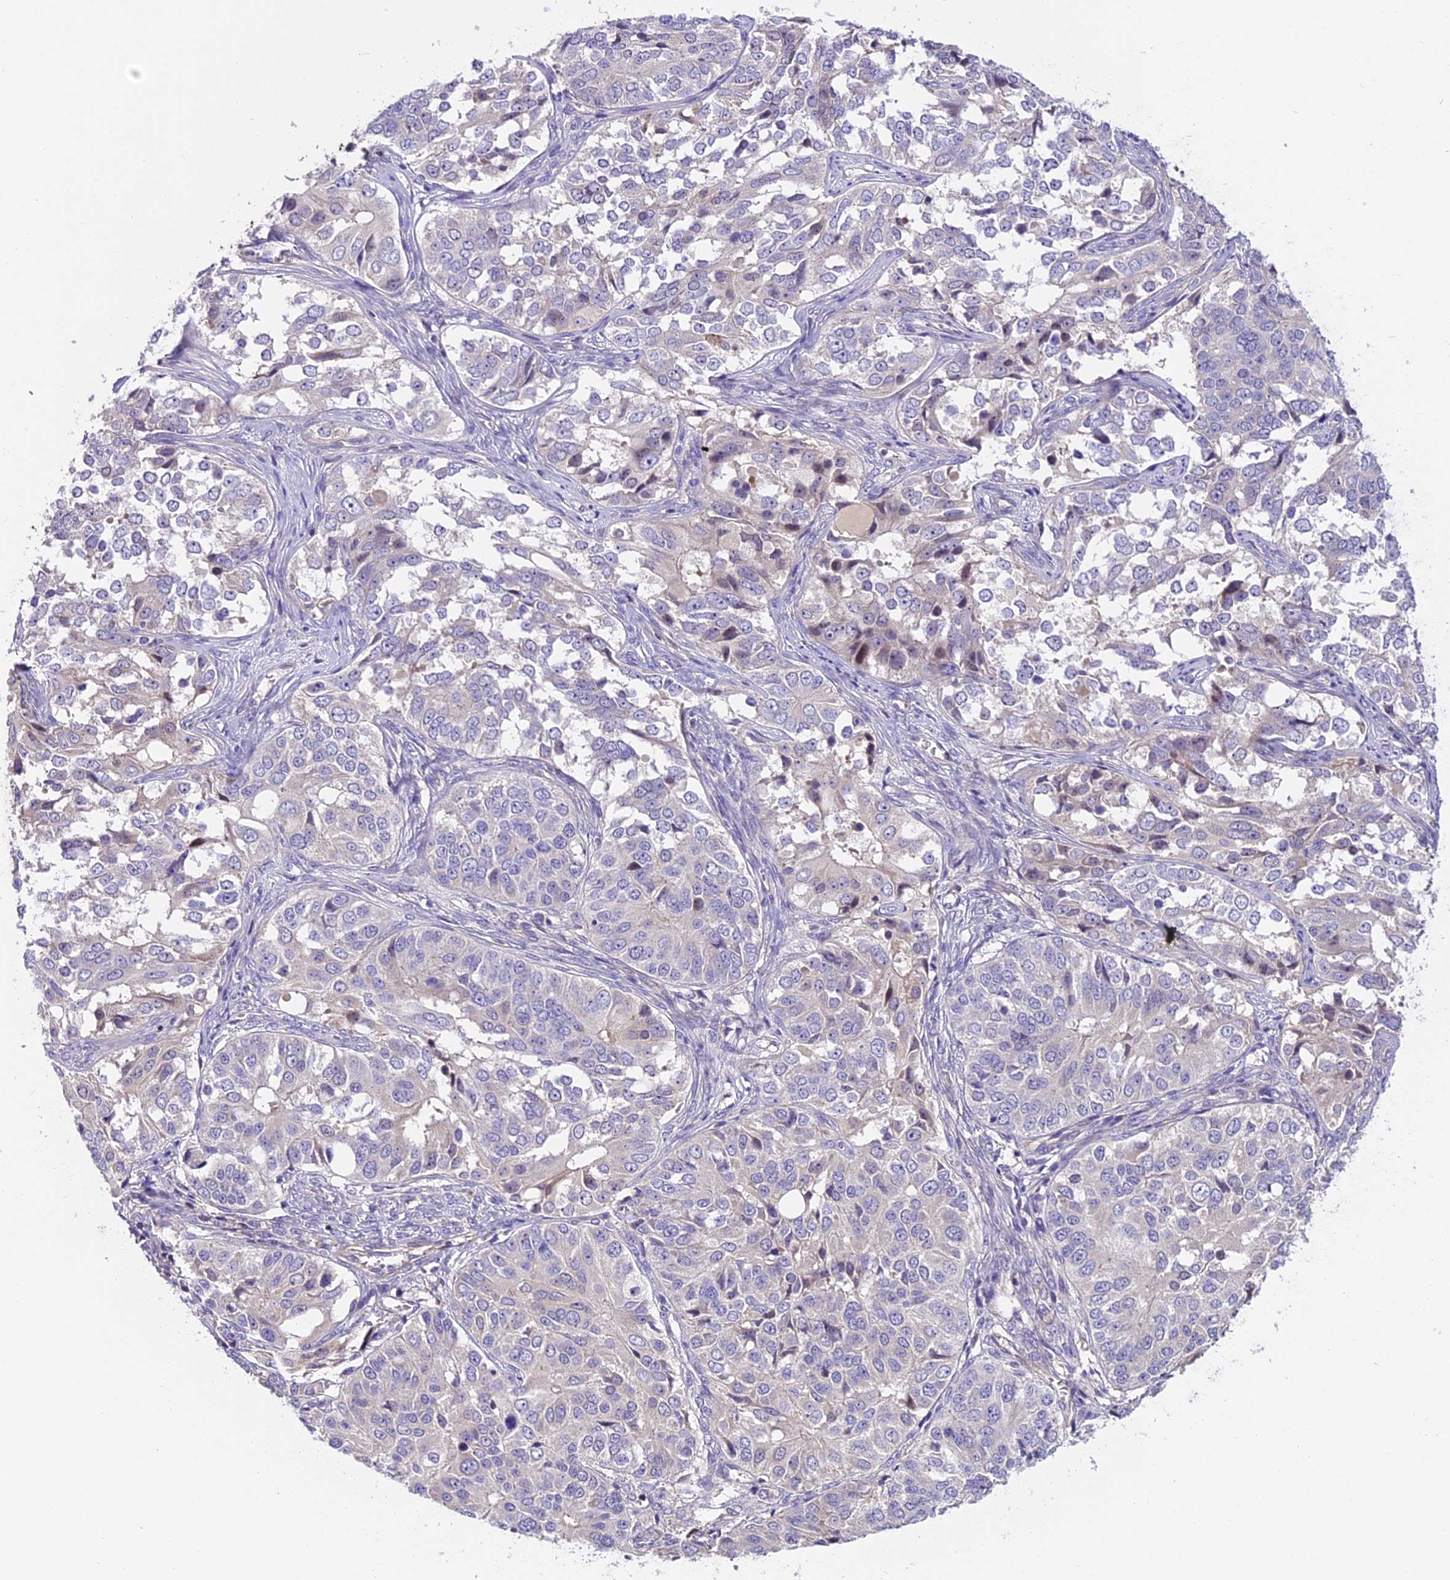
{"staining": {"intensity": "negative", "quantity": "none", "location": "none"}, "tissue": "ovarian cancer", "cell_type": "Tumor cells", "image_type": "cancer", "snomed": [{"axis": "morphology", "description": "Carcinoma, endometroid"}, {"axis": "topography", "description": "Ovary"}], "caption": "There is no significant expression in tumor cells of ovarian cancer (endometroid carcinoma). The staining is performed using DAB (3,3'-diaminobenzidine) brown chromogen with nuclei counter-stained in using hematoxylin.", "gene": "FAM98C", "patient": {"sex": "female", "age": 51}}